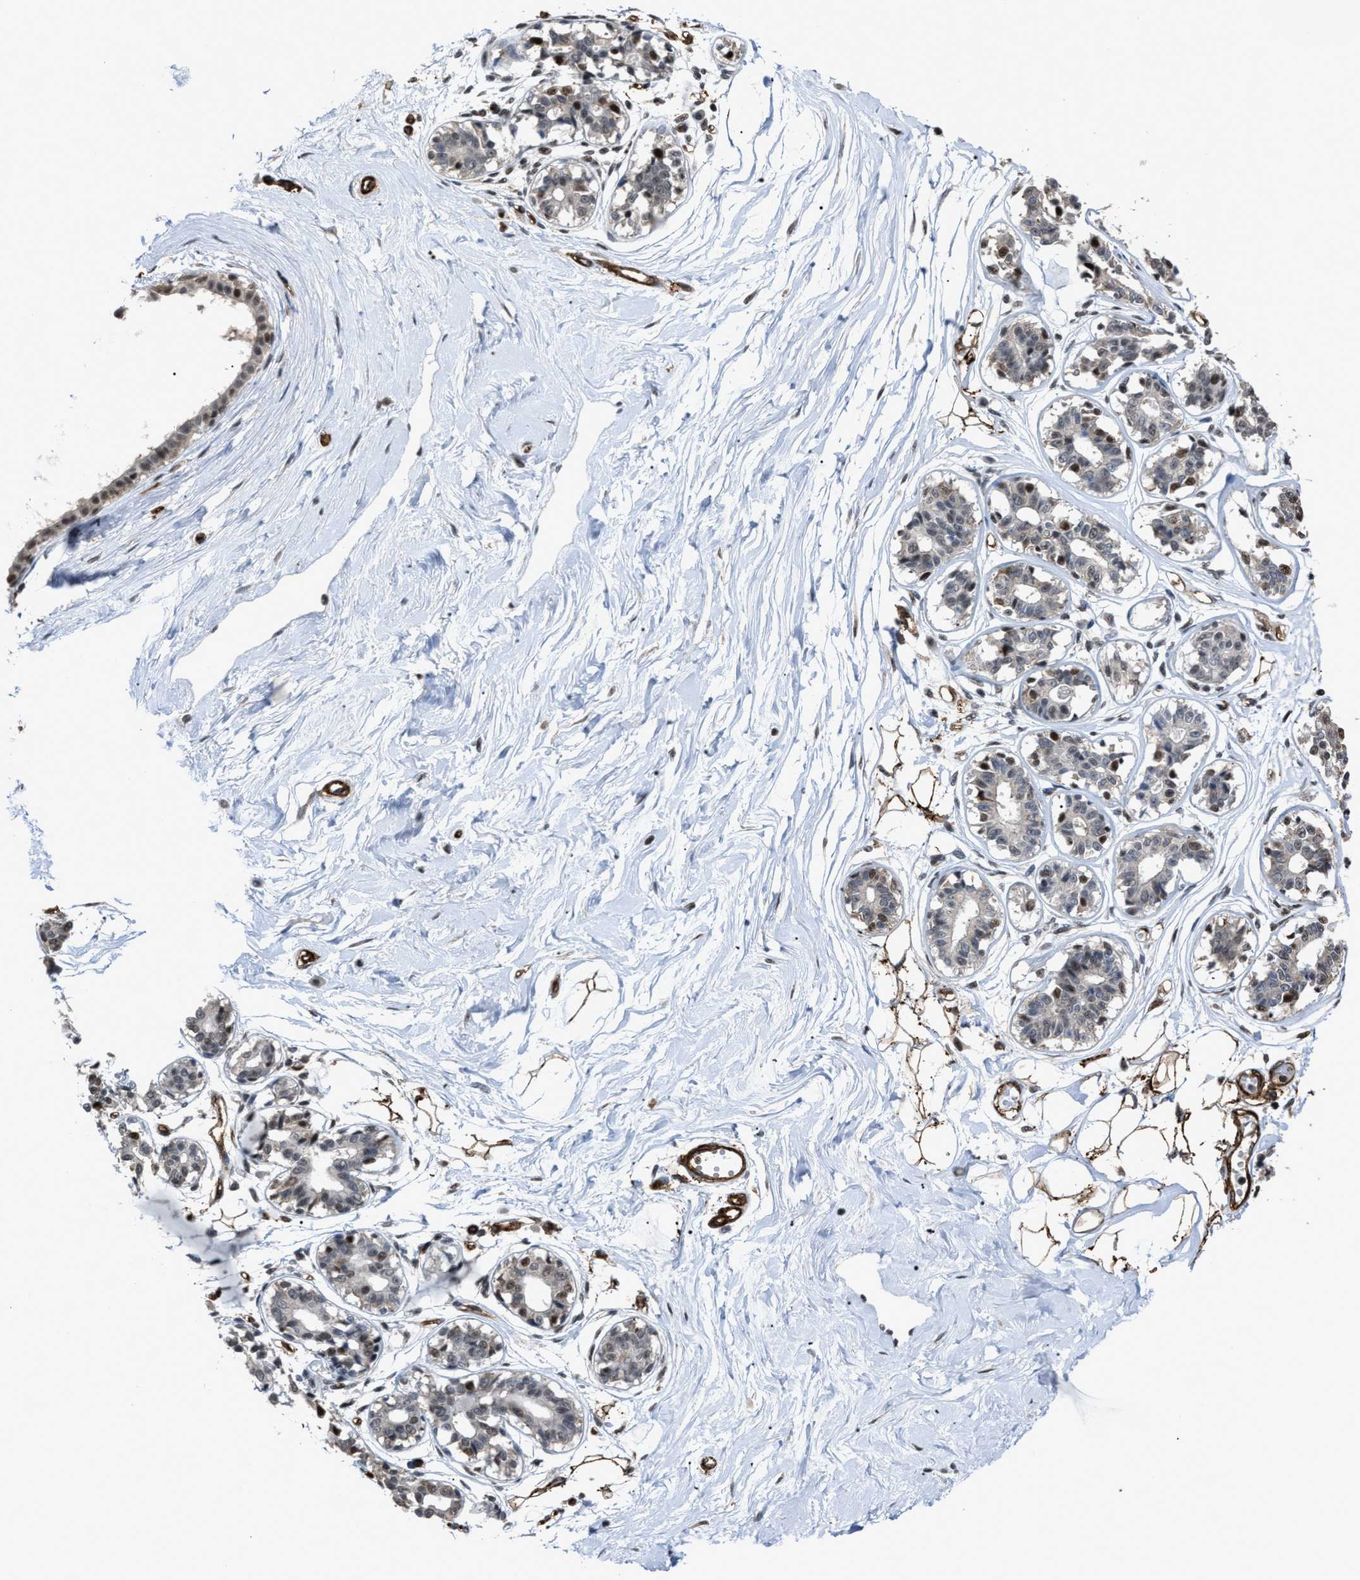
{"staining": {"intensity": "moderate", "quantity": ">75%", "location": "cytoplasmic/membranous,nuclear"}, "tissue": "breast", "cell_type": "Adipocytes", "image_type": "normal", "snomed": [{"axis": "morphology", "description": "Normal tissue, NOS"}, {"axis": "topography", "description": "Breast"}], "caption": "High-magnification brightfield microscopy of unremarkable breast stained with DAB (brown) and counterstained with hematoxylin (blue). adipocytes exhibit moderate cytoplasmic/membranous,nuclear positivity is appreciated in about>75% of cells. The protein of interest is shown in brown color, while the nuclei are stained blue.", "gene": "DDX5", "patient": {"sex": "female", "age": 45}}